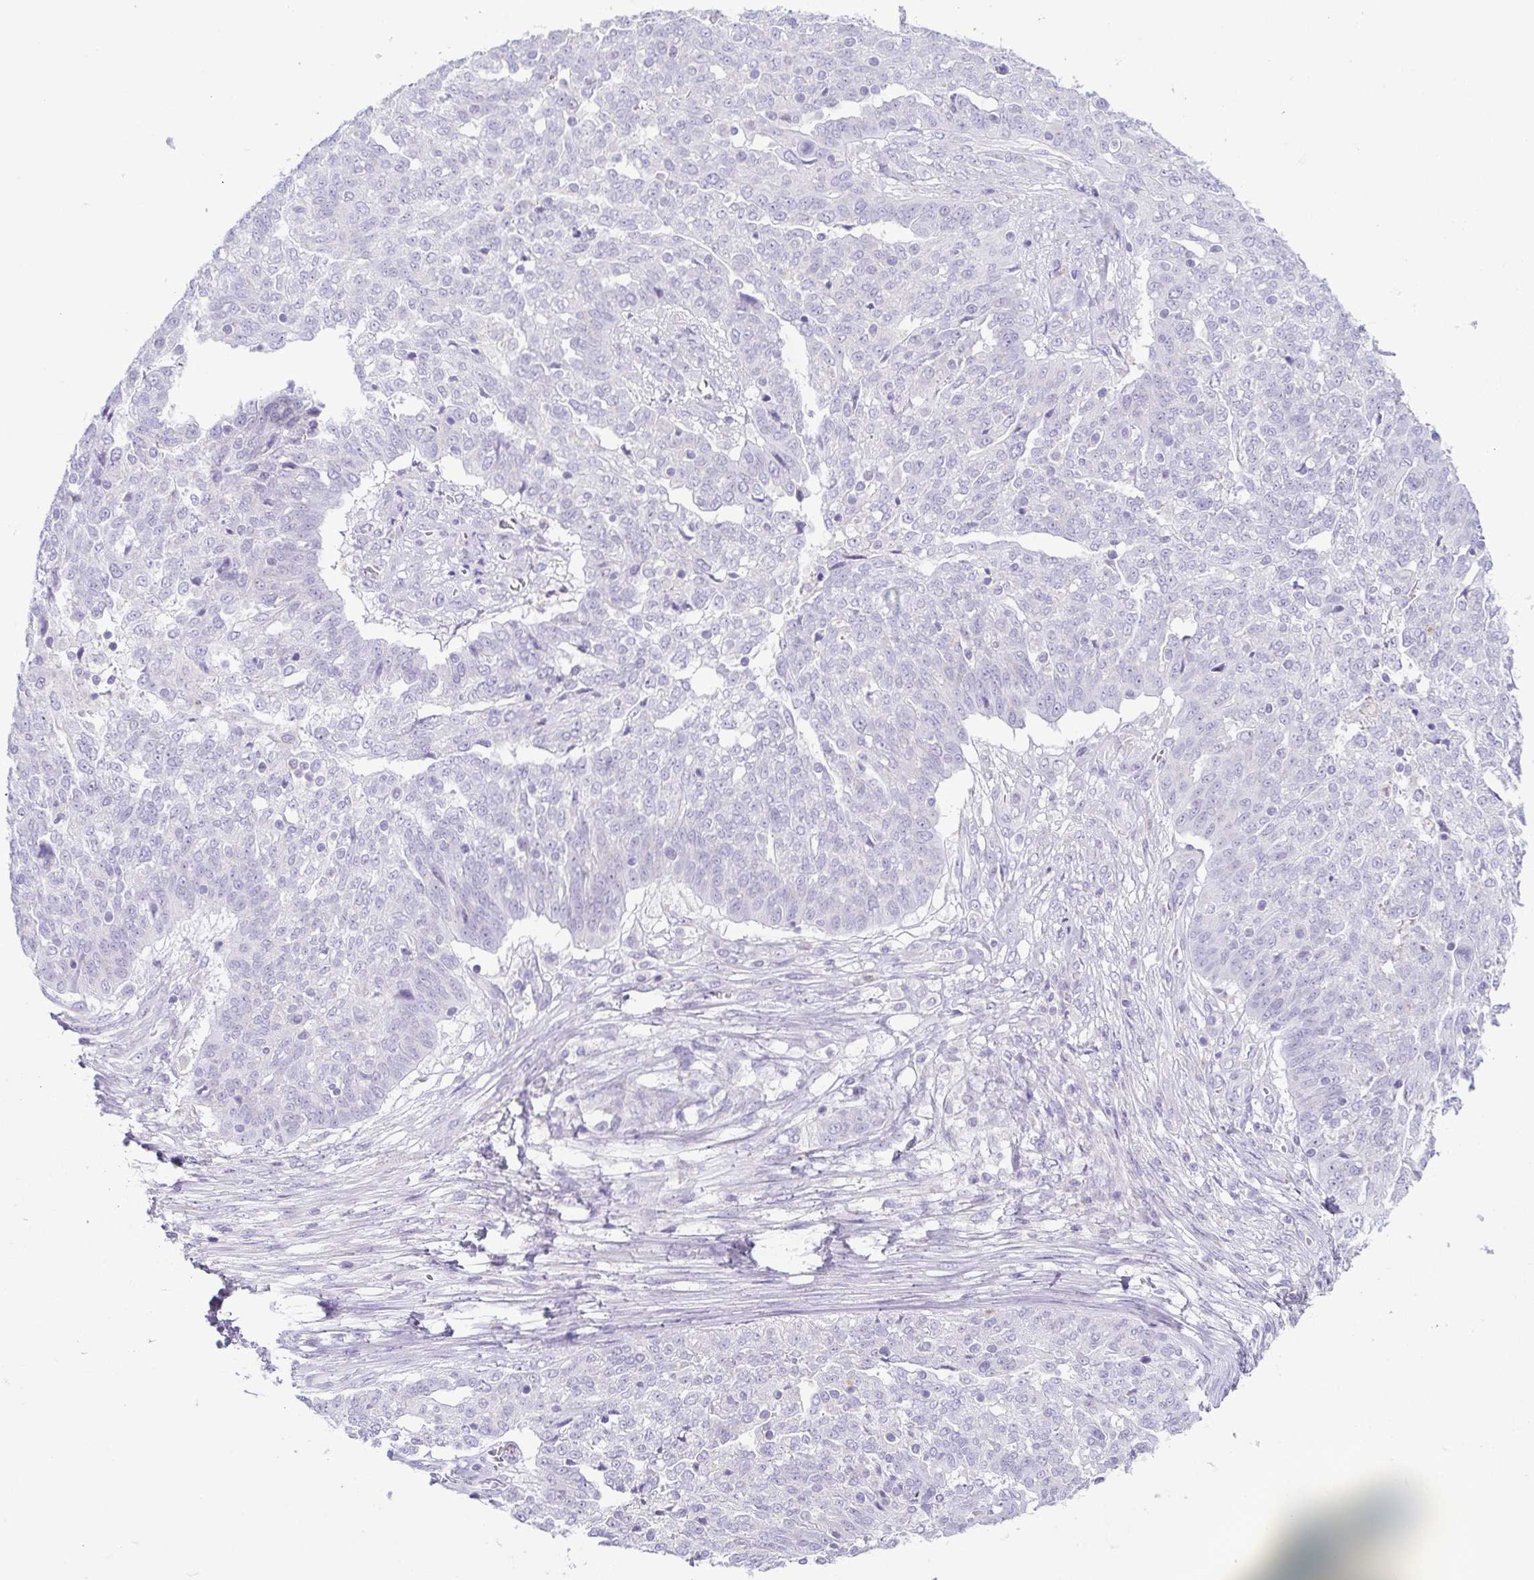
{"staining": {"intensity": "negative", "quantity": "none", "location": "none"}, "tissue": "ovarian cancer", "cell_type": "Tumor cells", "image_type": "cancer", "snomed": [{"axis": "morphology", "description": "Cystadenocarcinoma, serous, NOS"}, {"axis": "topography", "description": "Ovary"}], "caption": "The micrograph exhibits no staining of tumor cells in ovarian serous cystadenocarcinoma.", "gene": "AZU1", "patient": {"sex": "female", "age": 67}}